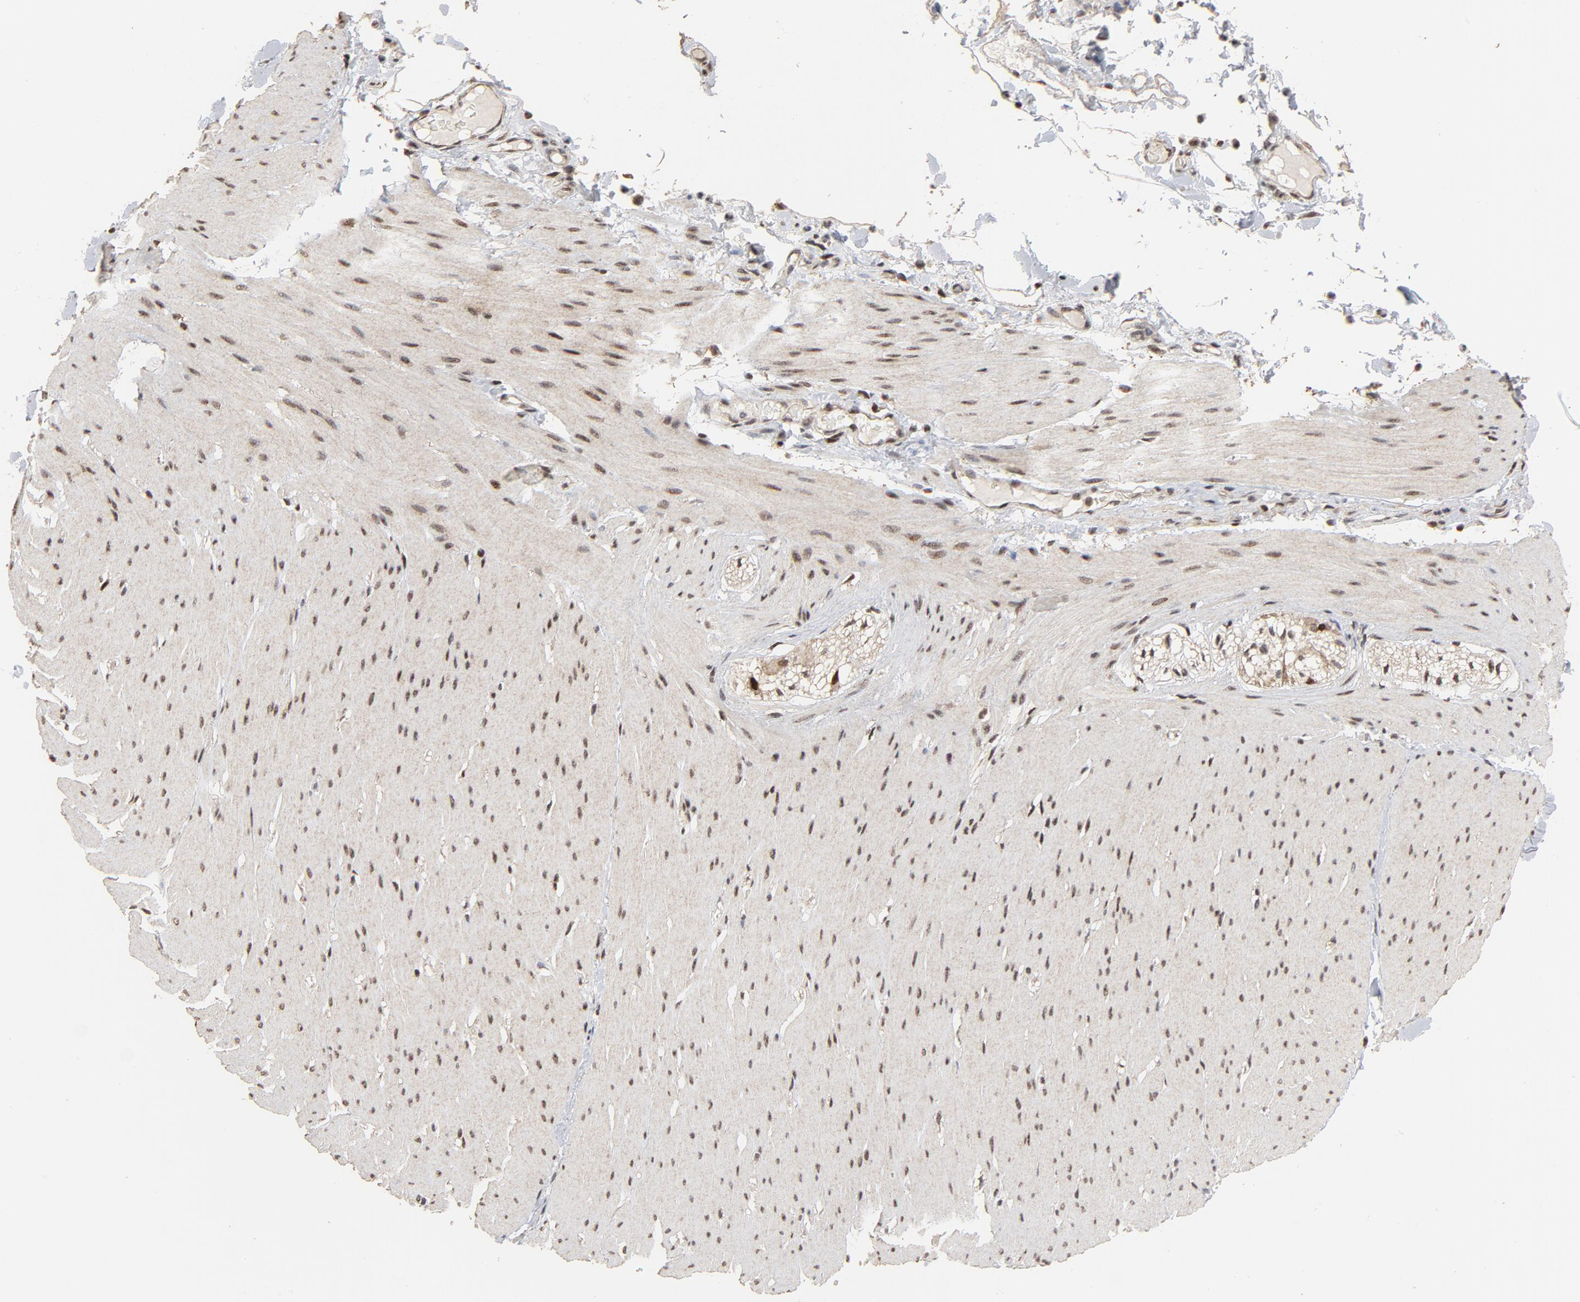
{"staining": {"intensity": "weak", "quantity": ">75%", "location": "nuclear"}, "tissue": "smooth muscle", "cell_type": "Smooth muscle cells", "image_type": "normal", "snomed": [{"axis": "morphology", "description": "Normal tissue, NOS"}, {"axis": "topography", "description": "Smooth muscle"}, {"axis": "topography", "description": "Colon"}], "caption": "Immunohistochemistry (IHC) (DAB) staining of benign human smooth muscle reveals weak nuclear protein positivity in about >75% of smooth muscle cells.", "gene": "TP53RK", "patient": {"sex": "male", "age": 67}}